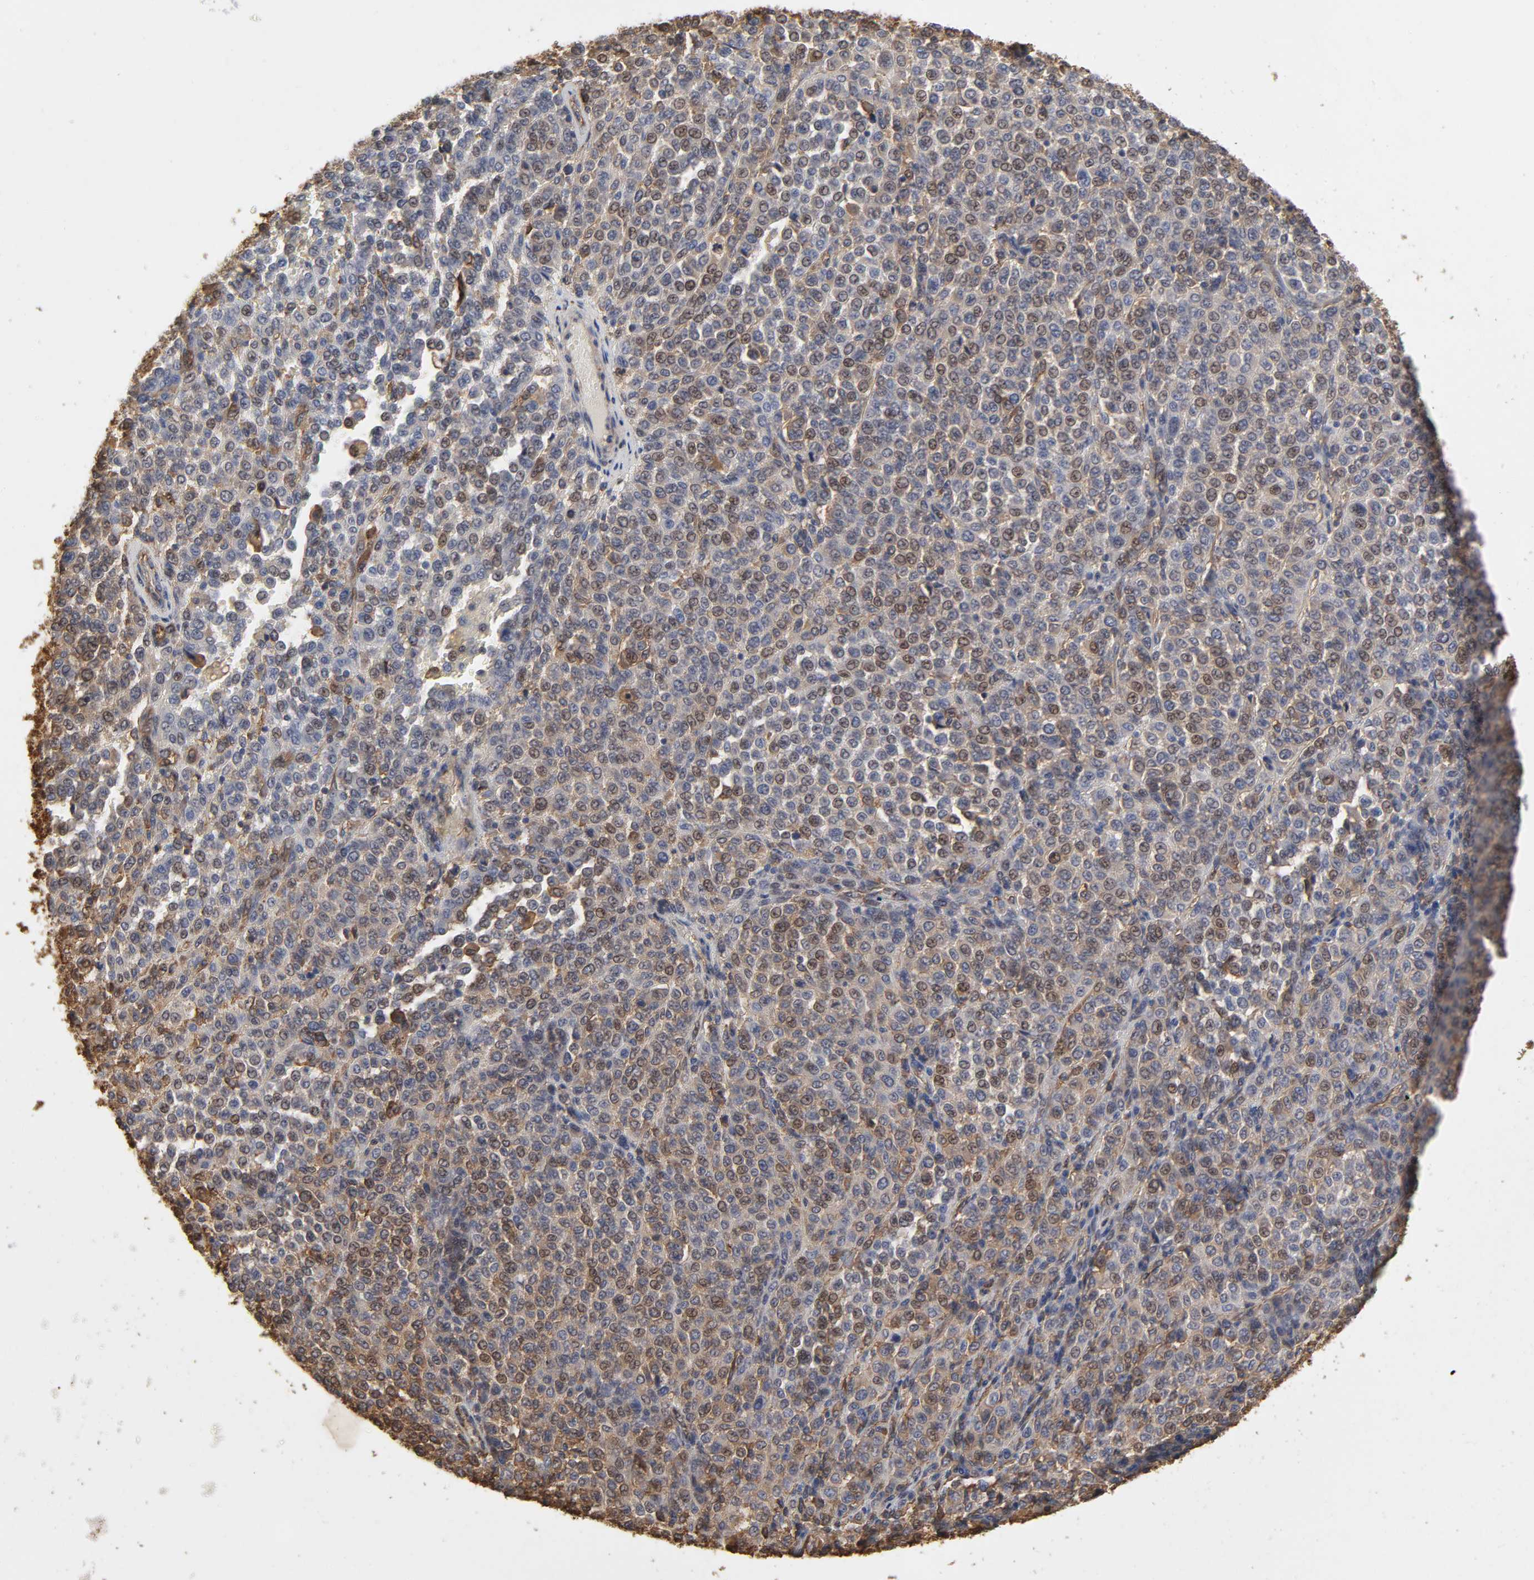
{"staining": {"intensity": "weak", "quantity": ">75%", "location": "cytoplasmic/membranous,nuclear"}, "tissue": "melanoma", "cell_type": "Tumor cells", "image_type": "cancer", "snomed": [{"axis": "morphology", "description": "Malignant melanoma, Metastatic site"}, {"axis": "topography", "description": "Pancreas"}], "caption": "A high-resolution photomicrograph shows immunohistochemistry (IHC) staining of melanoma, which displays weak cytoplasmic/membranous and nuclear expression in approximately >75% of tumor cells.", "gene": "ANXA2", "patient": {"sex": "female", "age": 30}}